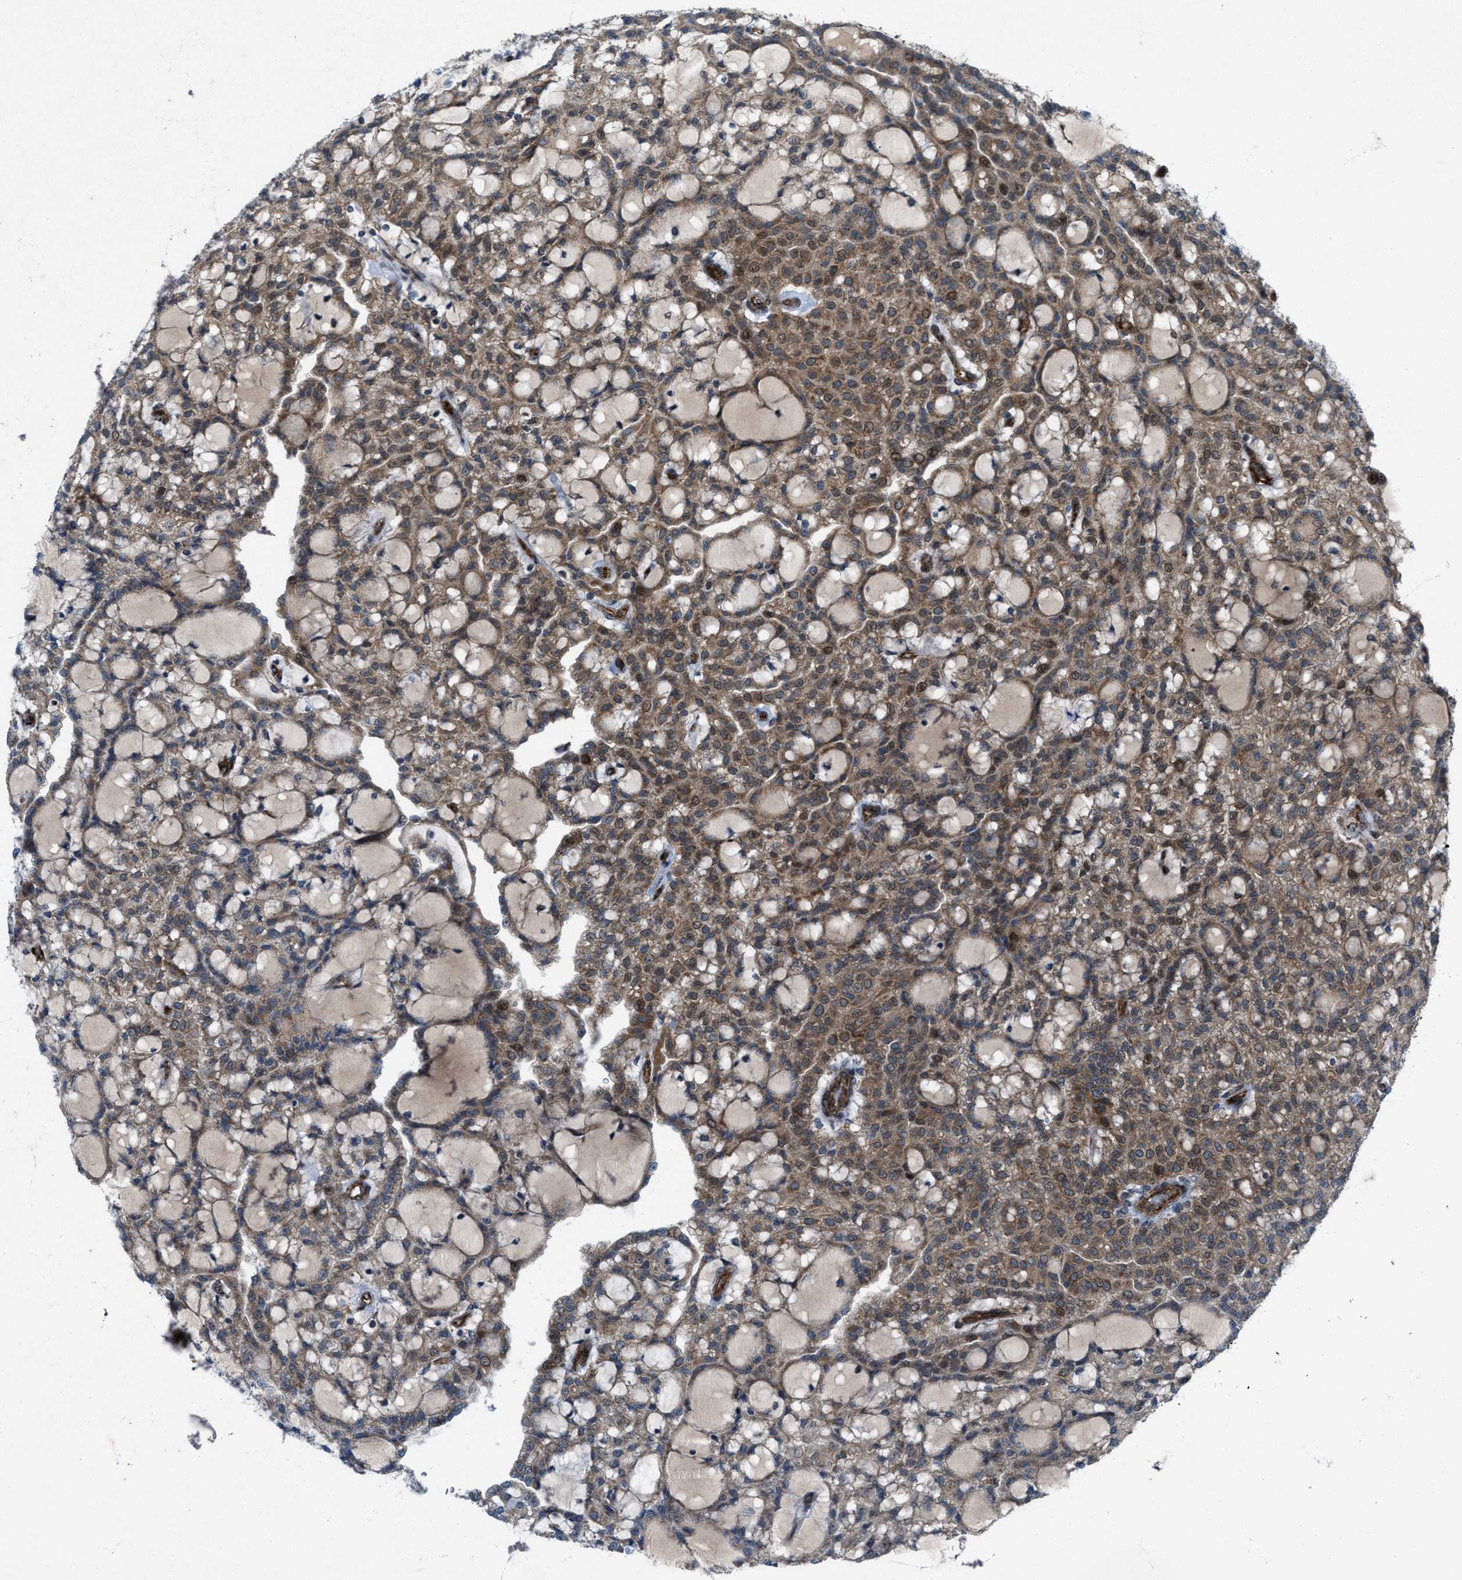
{"staining": {"intensity": "moderate", "quantity": ">75%", "location": "cytoplasmic/membranous"}, "tissue": "renal cancer", "cell_type": "Tumor cells", "image_type": "cancer", "snomed": [{"axis": "morphology", "description": "Adenocarcinoma, NOS"}, {"axis": "topography", "description": "Kidney"}], "caption": "Immunohistochemistry (IHC) of adenocarcinoma (renal) demonstrates medium levels of moderate cytoplasmic/membranous staining in approximately >75% of tumor cells.", "gene": "URGCP", "patient": {"sex": "male", "age": 63}}